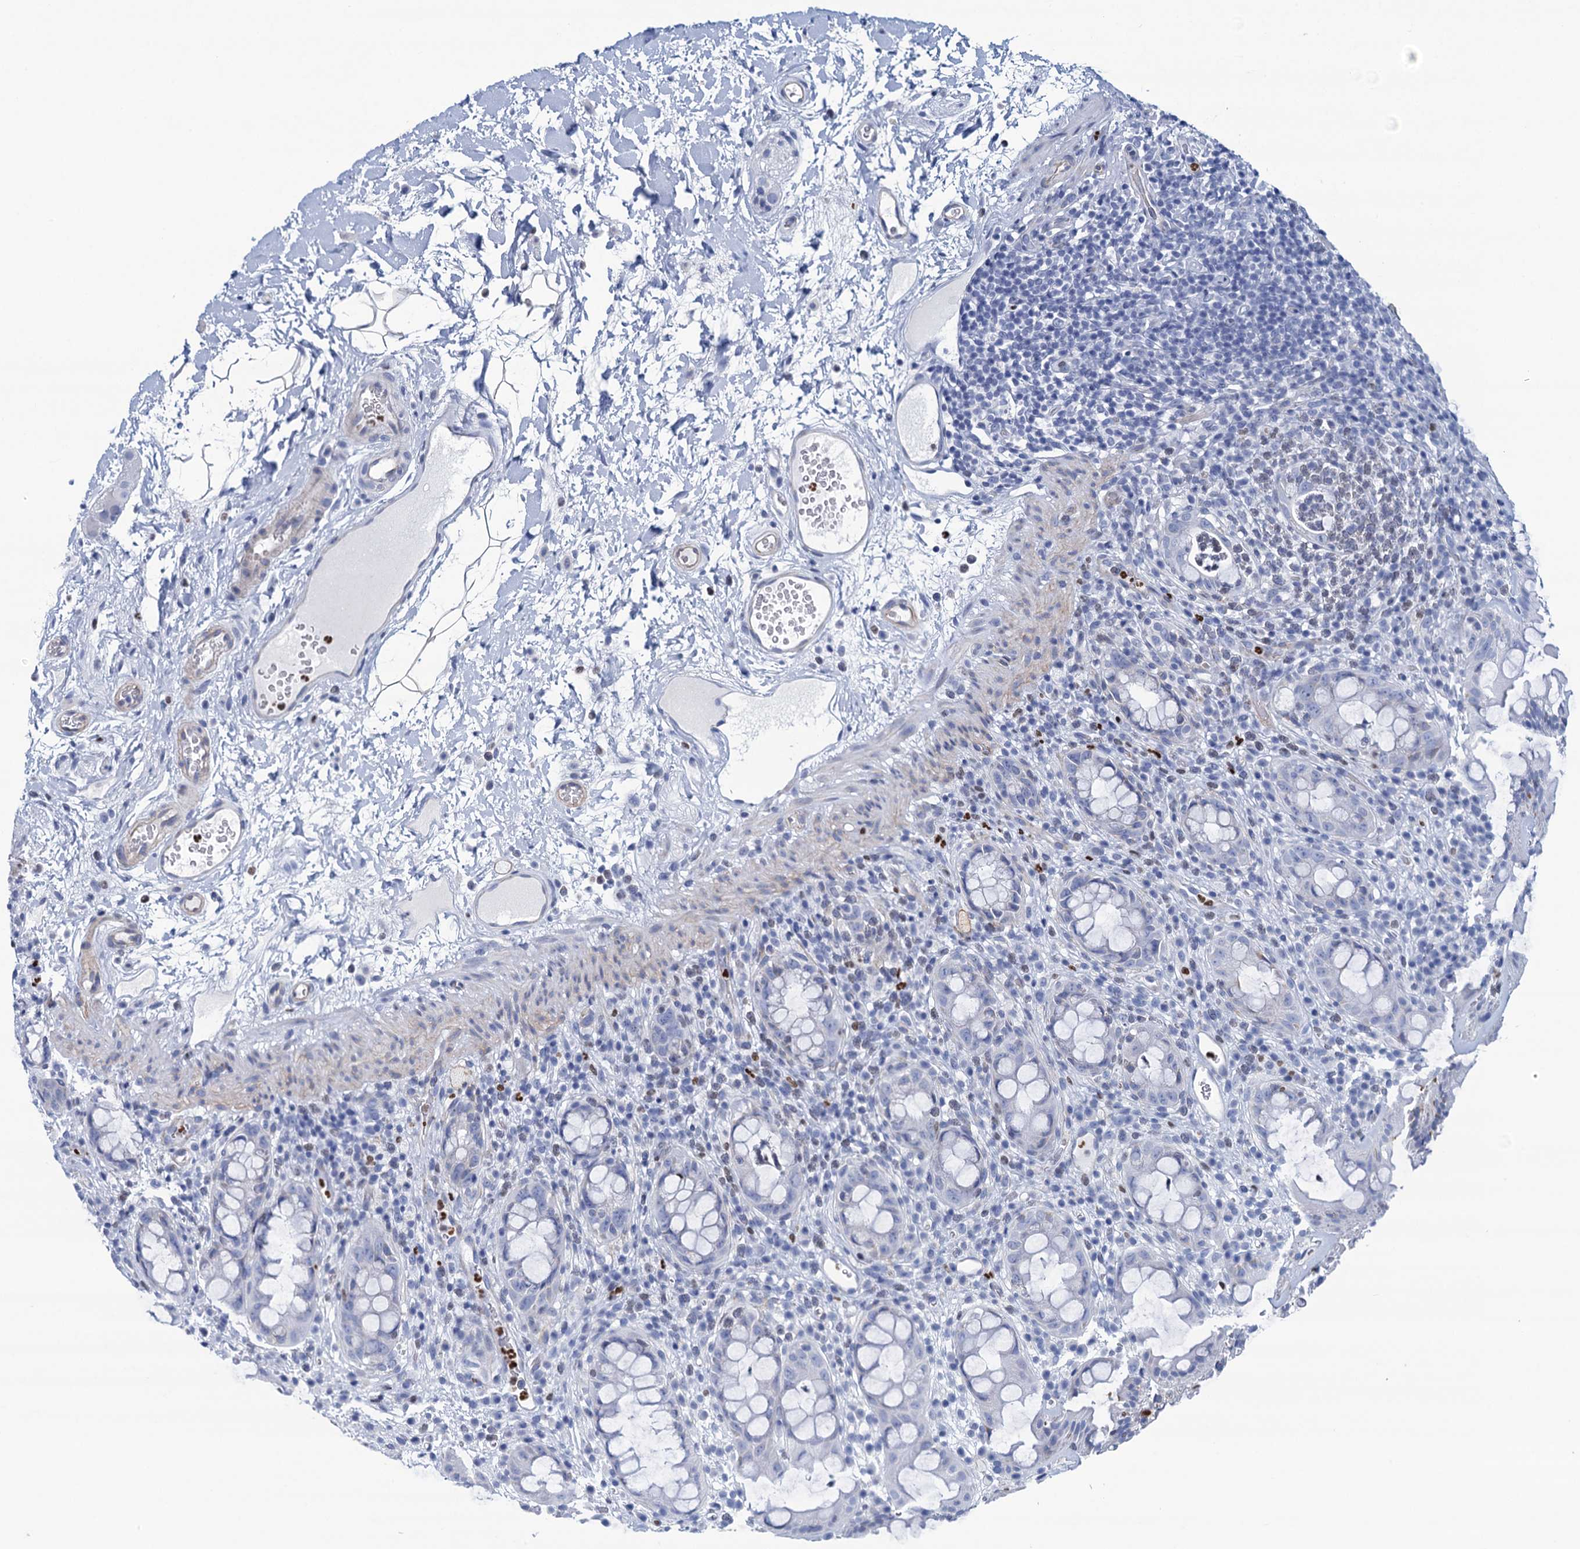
{"staining": {"intensity": "negative", "quantity": "none", "location": "none"}, "tissue": "rectum", "cell_type": "Glandular cells", "image_type": "normal", "snomed": [{"axis": "morphology", "description": "Normal tissue, NOS"}, {"axis": "topography", "description": "Rectum"}], "caption": "This photomicrograph is of benign rectum stained with immunohistochemistry to label a protein in brown with the nuclei are counter-stained blue. There is no expression in glandular cells.", "gene": "RHCG", "patient": {"sex": "female", "age": 57}}